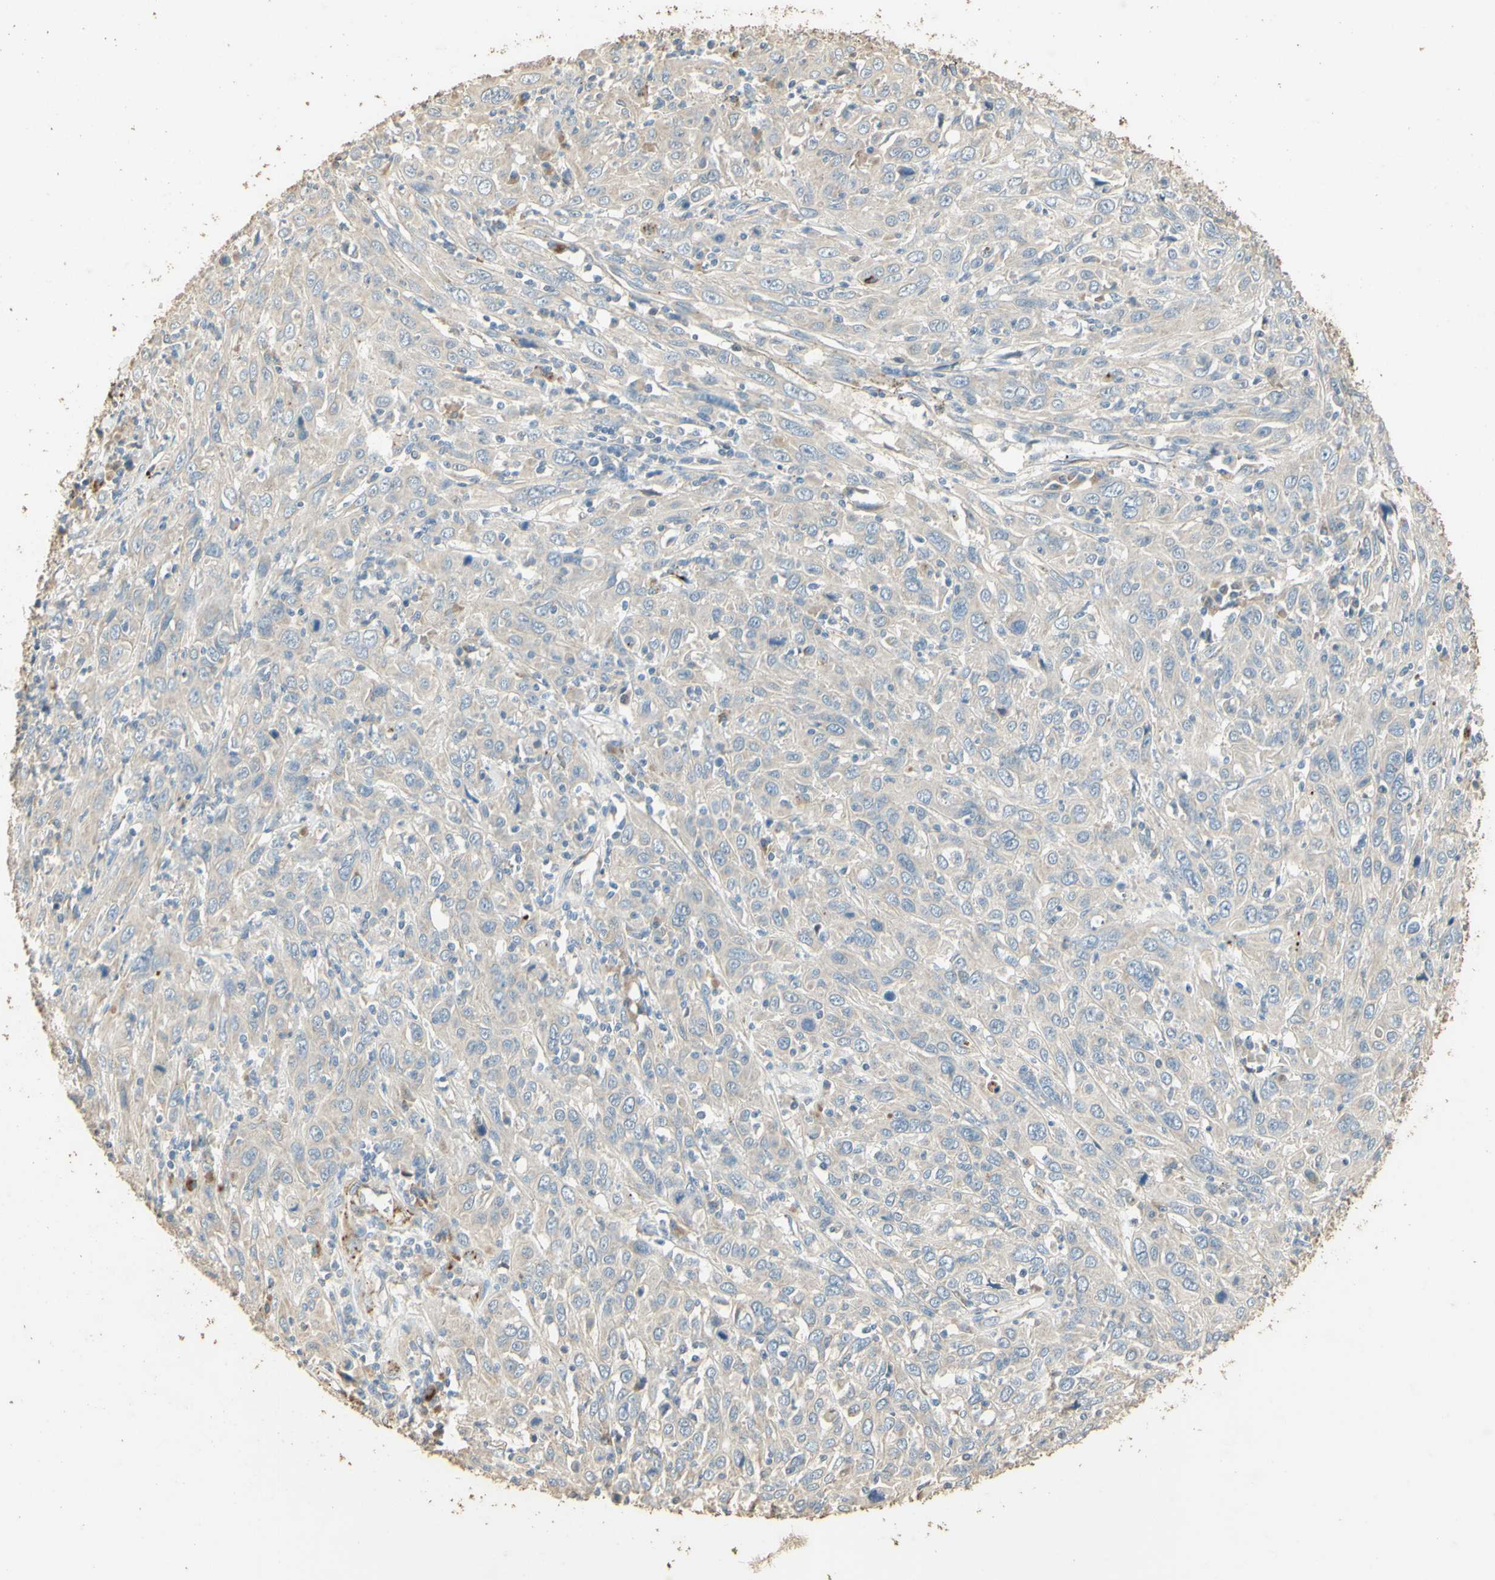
{"staining": {"intensity": "negative", "quantity": "none", "location": "none"}, "tissue": "cervical cancer", "cell_type": "Tumor cells", "image_type": "cancer", "snomed": [{"axis": "morphology", "description": "Squamous cell carcinoma, NOS"}, {"axis": "topography", "description": "Cervix"}], "caption": "Photomicrograph shows no protein positivity in tumor cells of squamous cell carcinoma (cervical) tissue.", "gene": "ARHGEF17", "patient": {"sex": "female", "age": 46}}